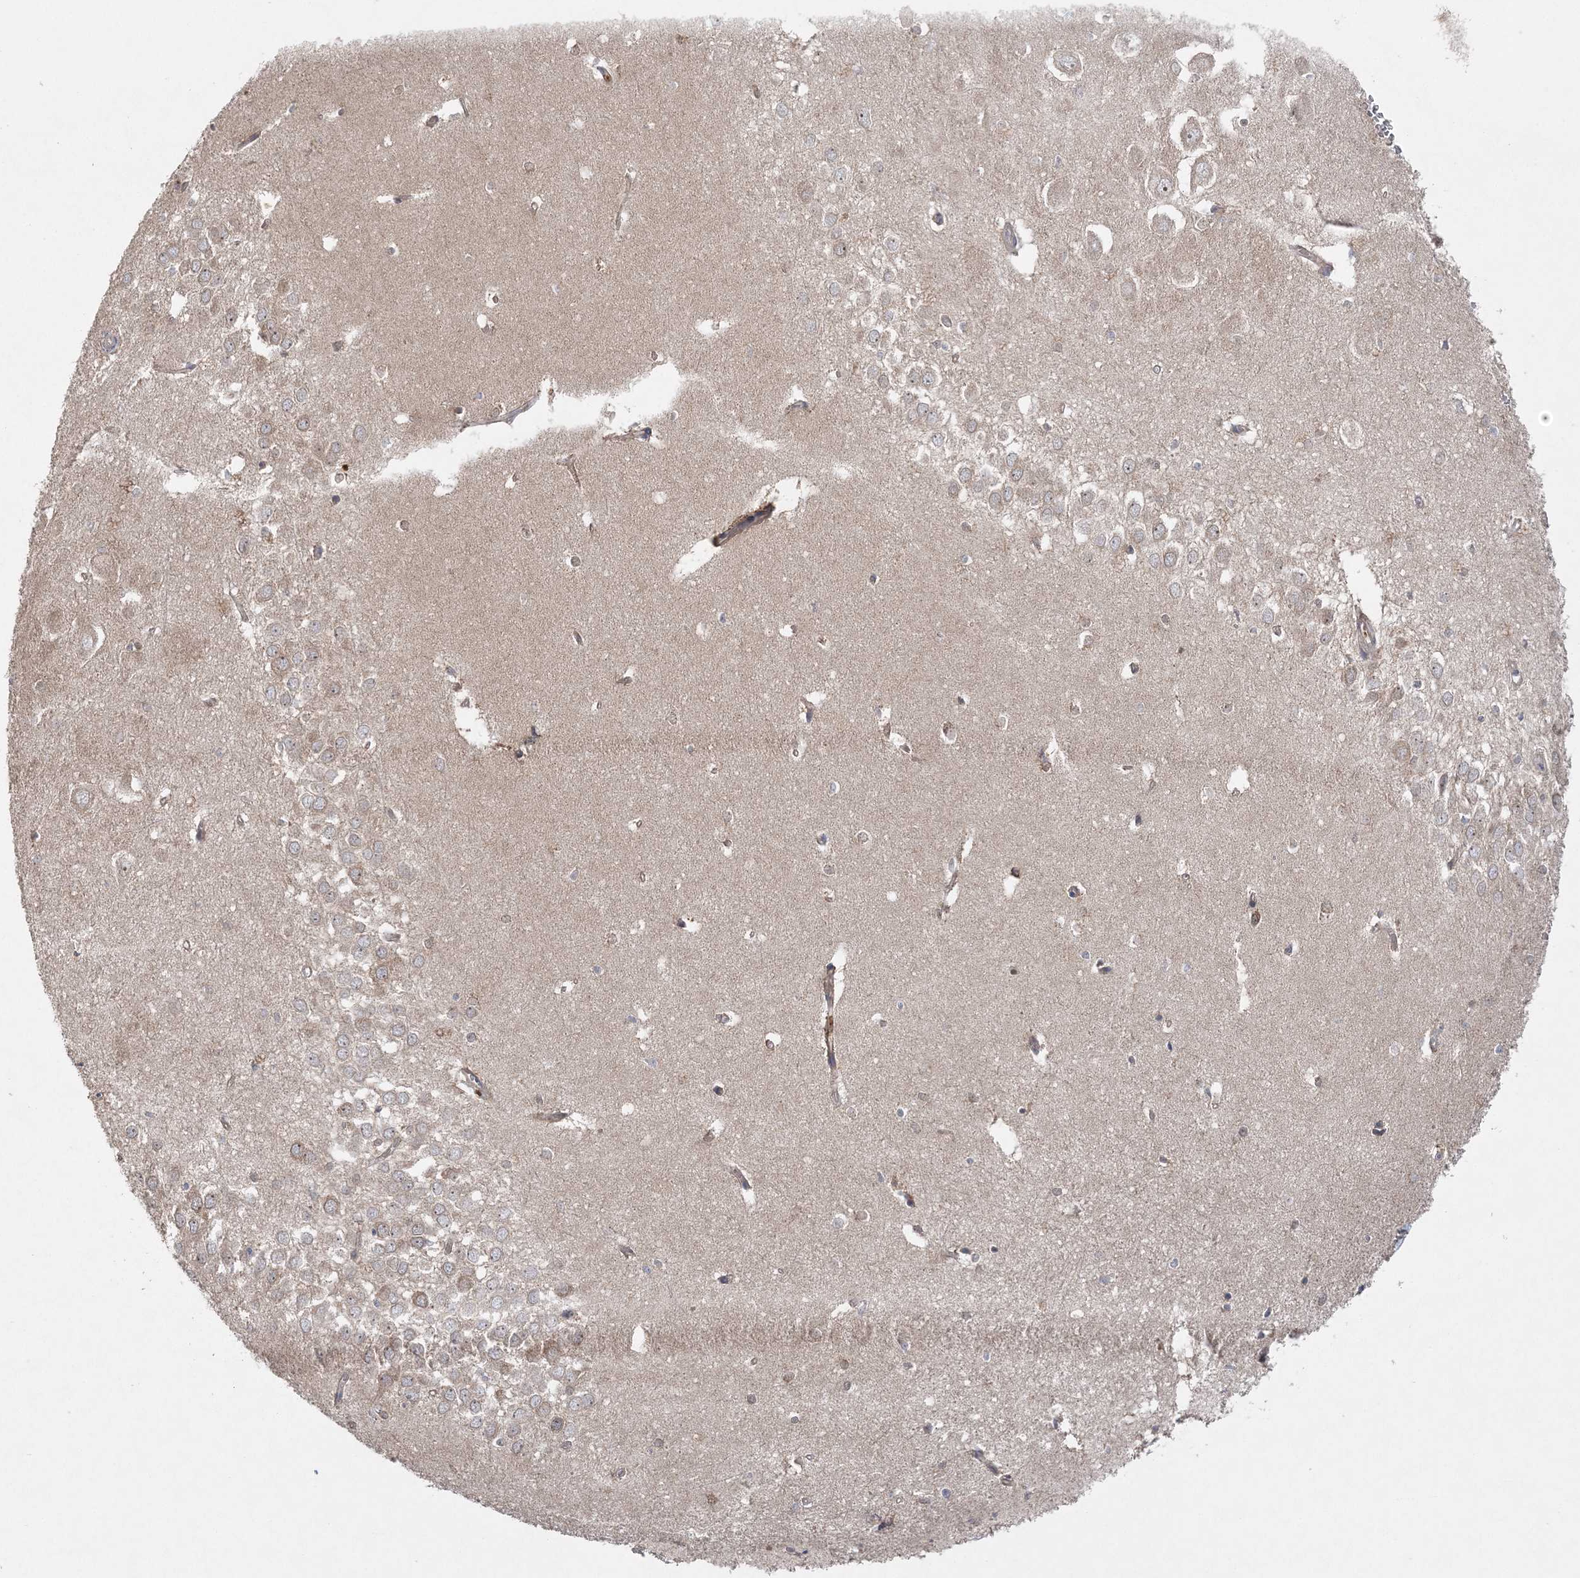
{"staining": {"intensity": "weak", "quantity": "<25%", "location": "cytoplasmic/membranous"}, "tissue": "hippocampus", "cell_type": "Glial cells", "image_type": "normal", "snomed": [{"axis": "morphology", "description": "Normal tissue, NOS"}, {"axis": "topography", "description": "Hippocampus"}], "caption": "An image of hippocampus stained for a protein reveals no brown staining in glial cells. The staining was performed using DAB (3,3'-diaminobenzidine) to visualize the protein expression in brown, while the nuclei were stained in blue with hematoxylin (Magnification: 20x).", "gene": "ACAP2", "patient": {"sex": "female", "age": 64}}